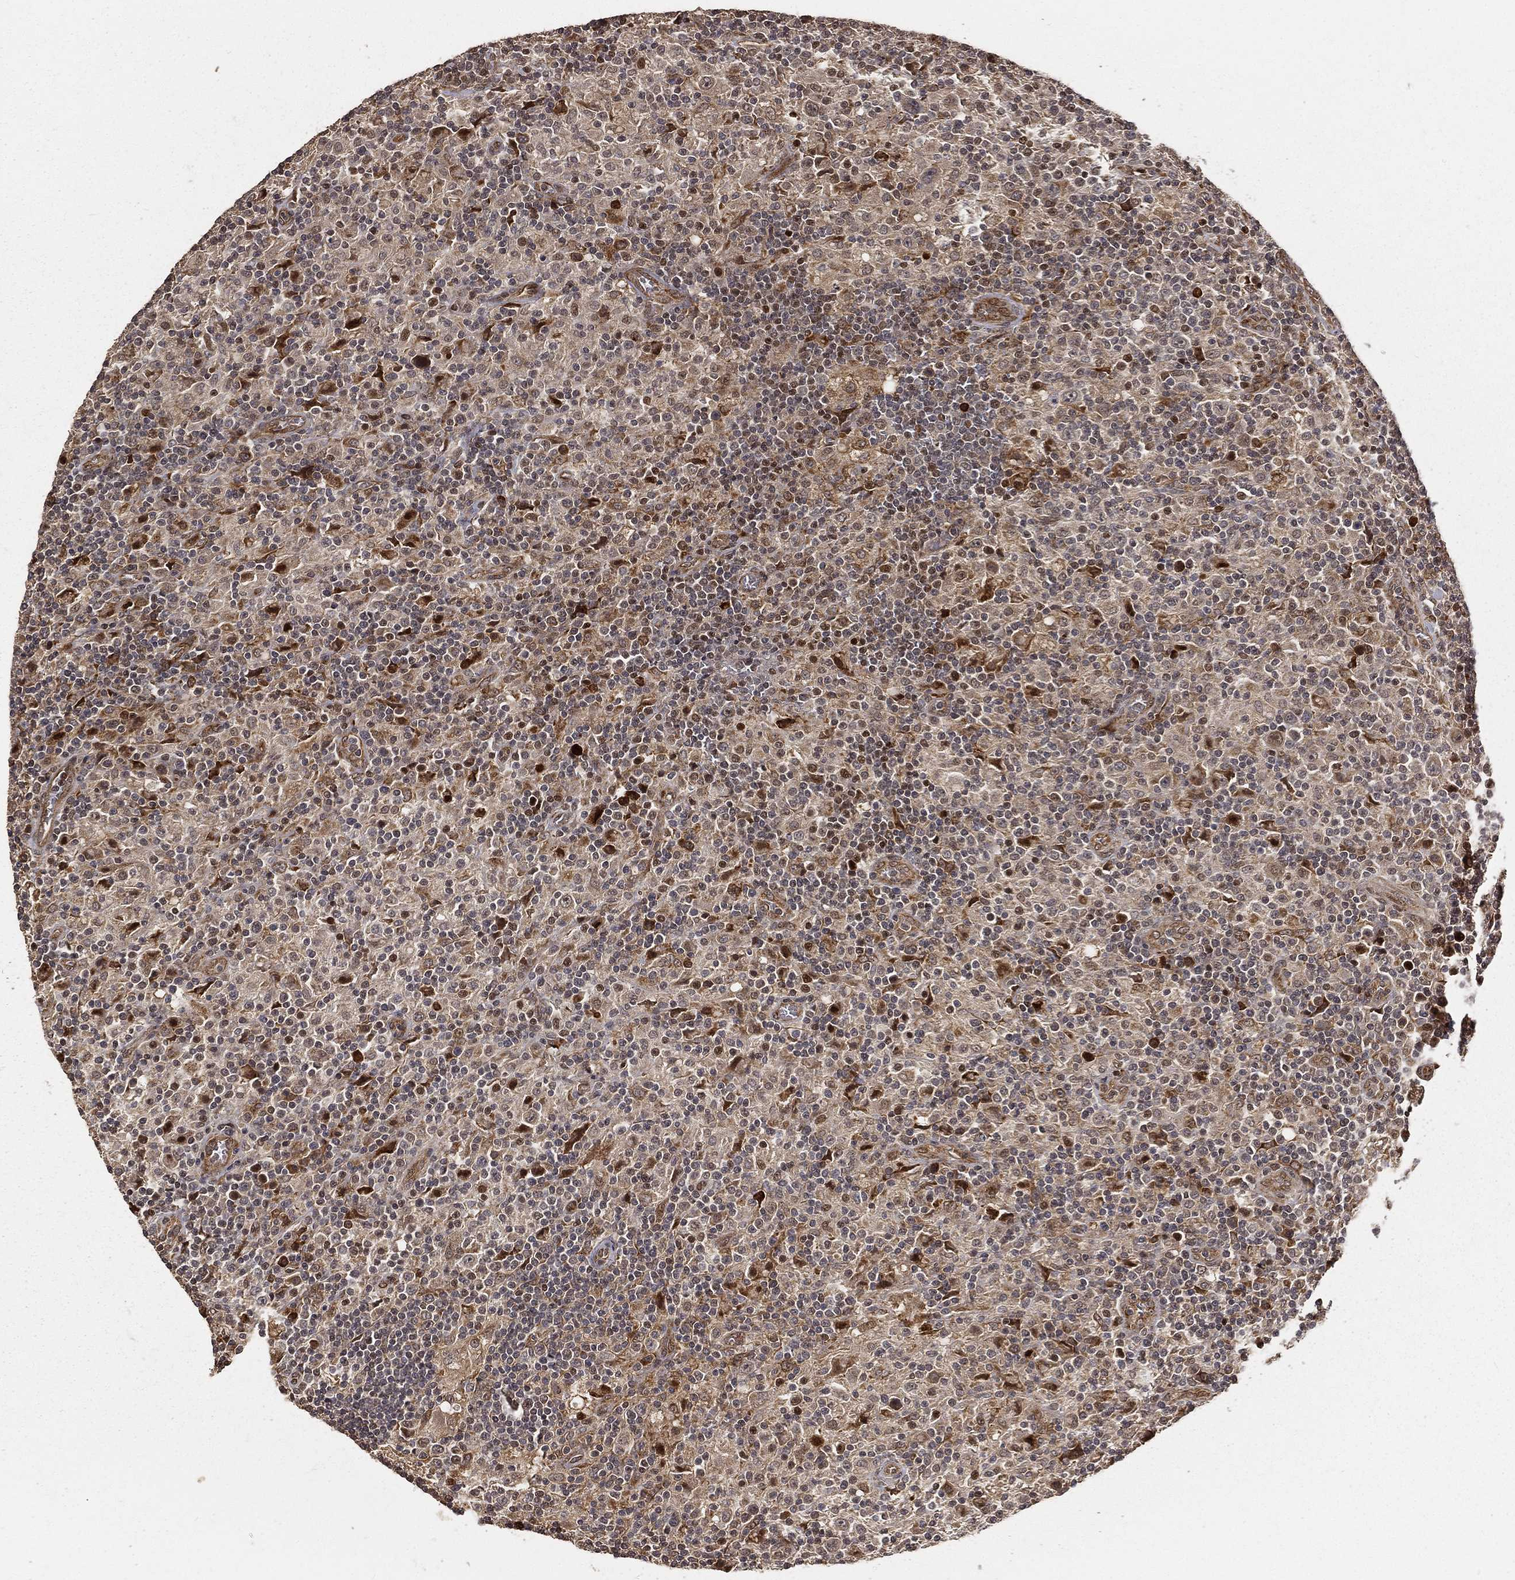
{"staining": {"intensity": "strong", "quantity": "<25%", "location": "cytoplasmic/membranous,nuclear"}, "tissue": "lymphoma", "cell_type": "Tumor cells", "image_type": "cancer", "snomed": [{"axis": "morphology", "description": "Hodgkin's disease, NOS"}, {"axis": "topography", "description": "Lymph node"}], "caption": "Protein analysis of lymphoma tissue reveals strong cytoplasmic/membranous and nuclear positivity in about <25% of tumor cells.", "gene": "MAPK1", "patient": {"sex": "male", "age": 70}}